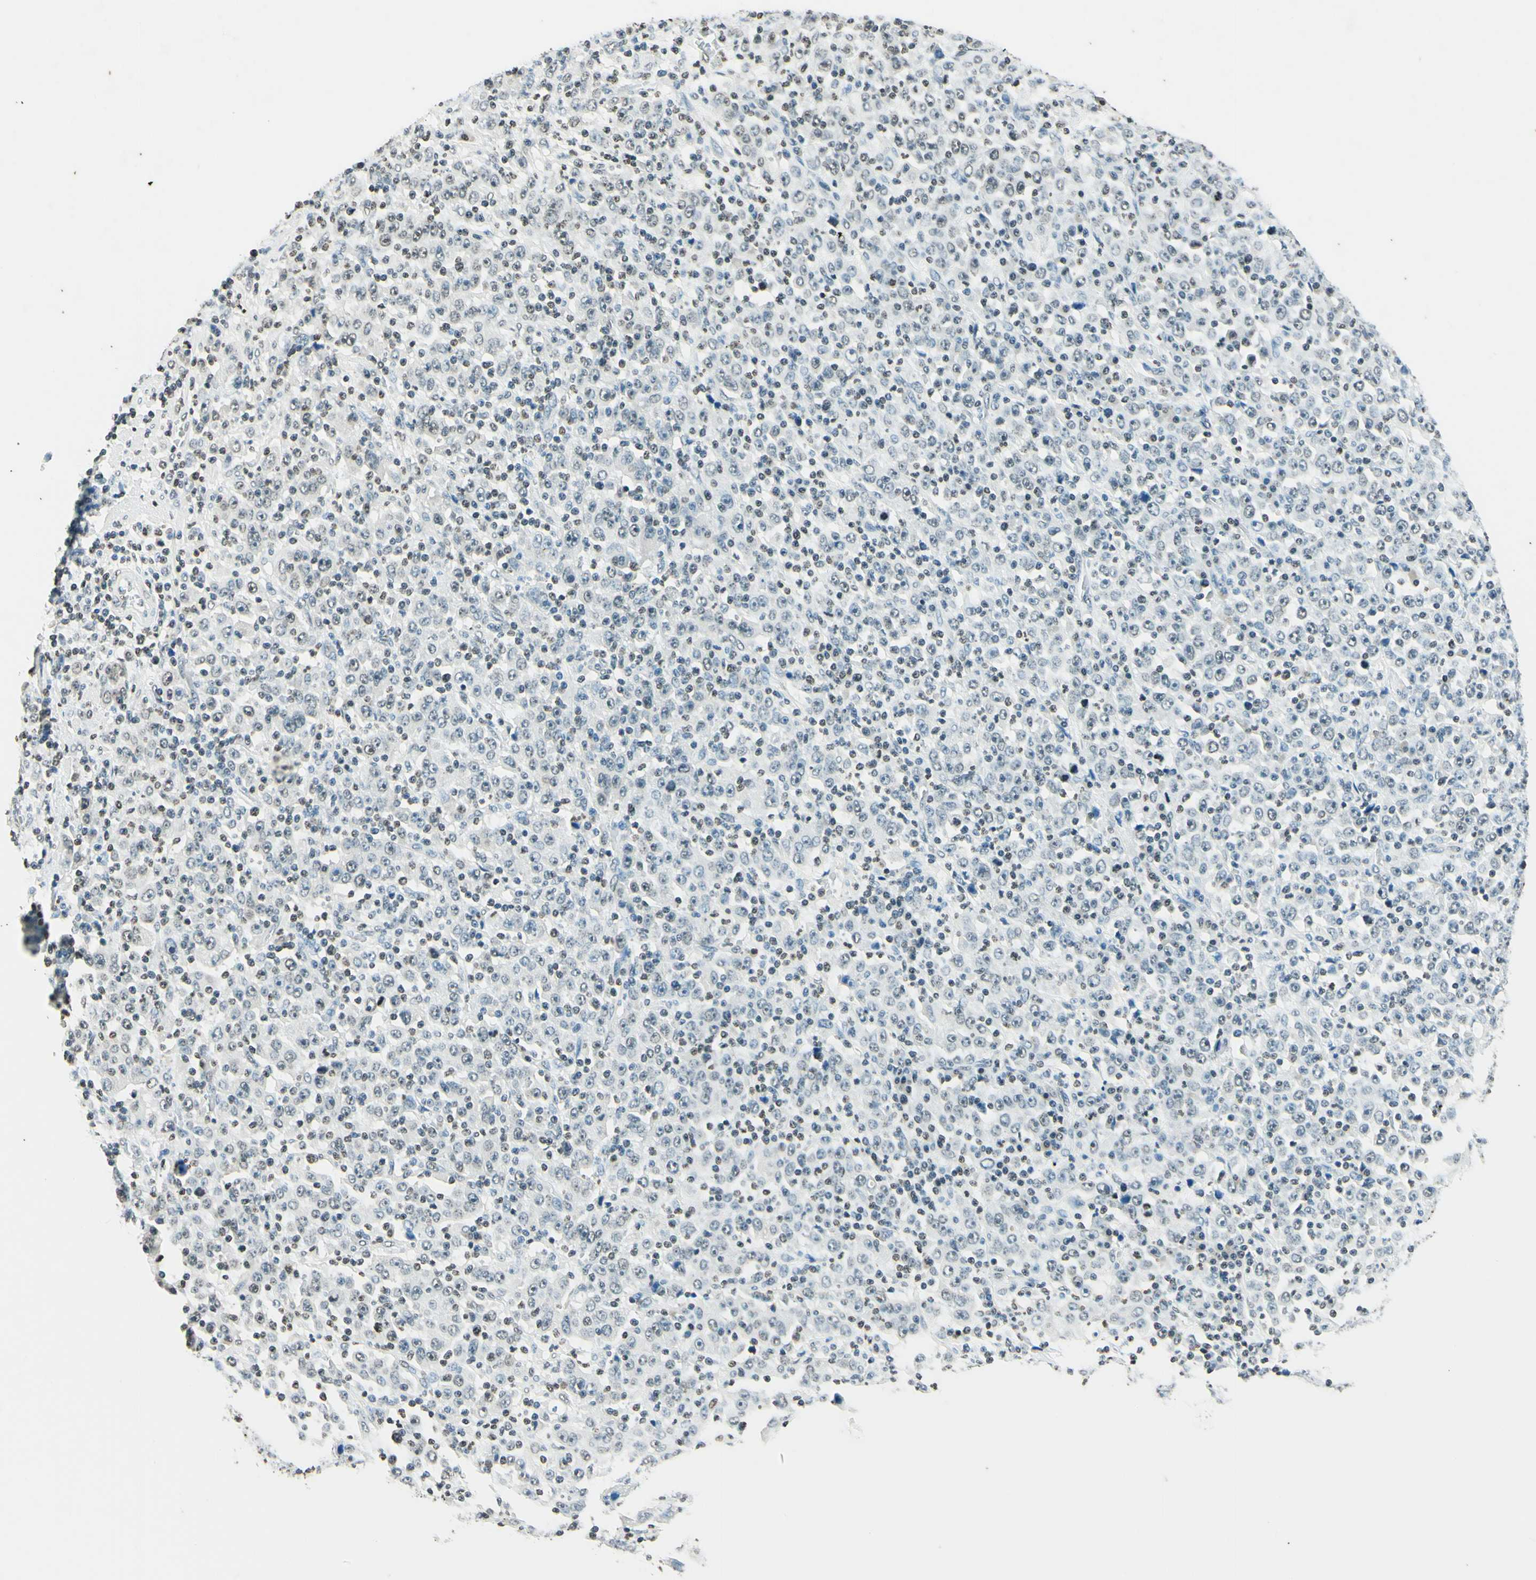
{"staining": {"intensity": "weak", "quantity": "<25%", "location": "nuclear"}, "tissue": "stomach cancer", "cell_type": "Tumor cells", "image_type": "cancer", "snomed": [{"axis": "morphology", "description": "Normal tissue, NOS"}, {"axis": "morphology", "description": "Adenocarcinoma, NOS"}, {"axis": "topography", "description": "Stomach, upper"}, {"axis": "topography", "description": "Stomach"}], "caption": "DAB (3,3'-diaminobenzidine) immunohistochemical staining of human stomach cancer reveals no significant staining in tumor cells.", "gene": "MSH2", "patient": {"sex": "male", "age": 59}}